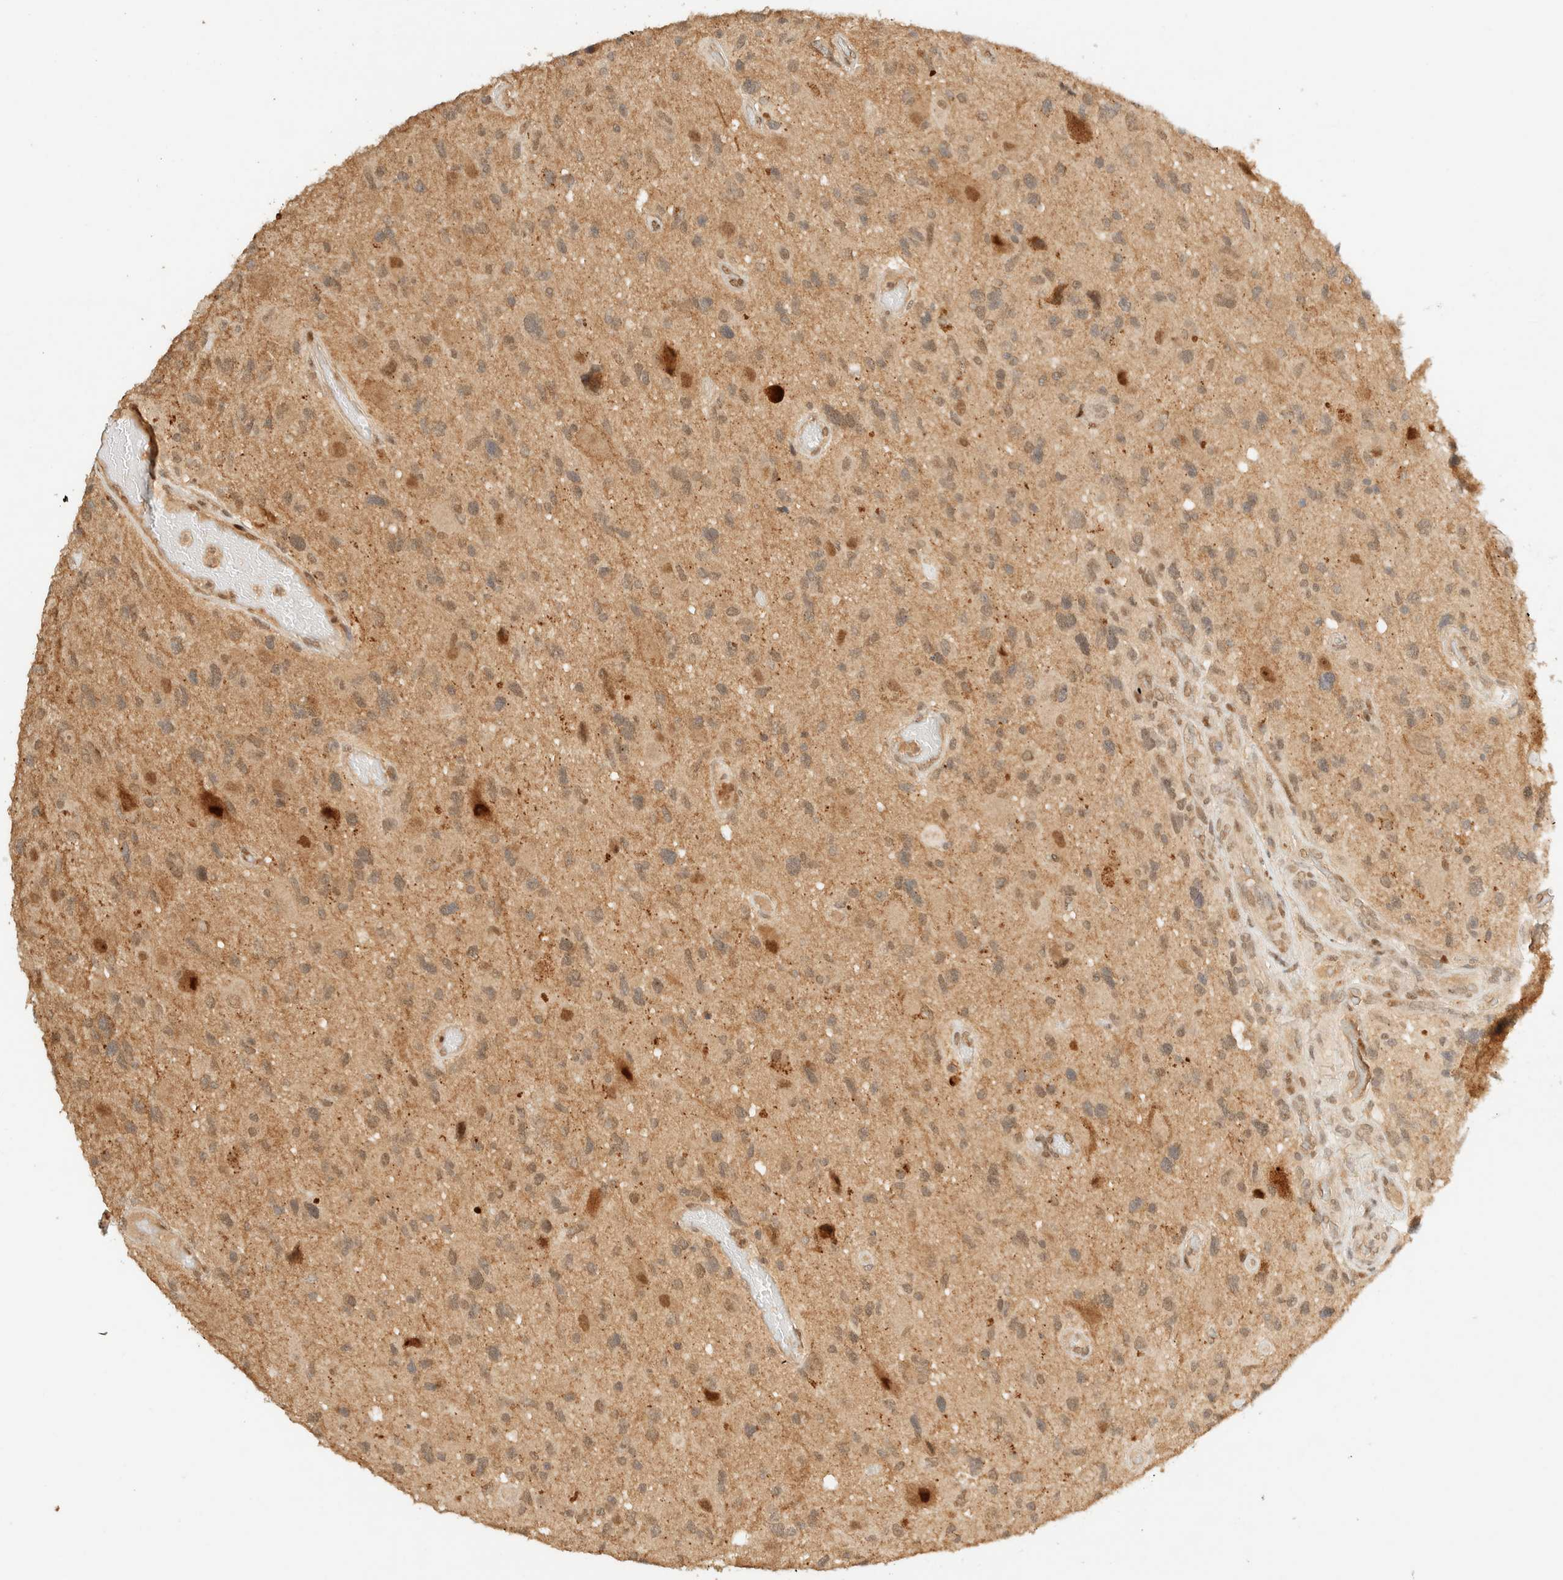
{"staining": {"intensity": "weak", "quantity": "25%-75%", "location": "cytoplasmic/membranous,nuclear"}, "tissue": "glioma", "cell_type": "Tumor cells", "image_type": "cancer", "snomed": [{"axis": "morphology", "description": "Glioma, malignant, High grade"}, {"axis": "topography", "description": "Brain"}], "caption": "Tumor cells display weak cytoplasmic/membranous and nuclear positivity in approximately 25%-75% of cells in malignant high-grade glioma. (DAB (3,3'-diaminobenzidine) IHC, brown staining for protein, blue staining for nuclei).", "gene": "ZBTB34", "patient": {"sex": "male", "age": 33}}